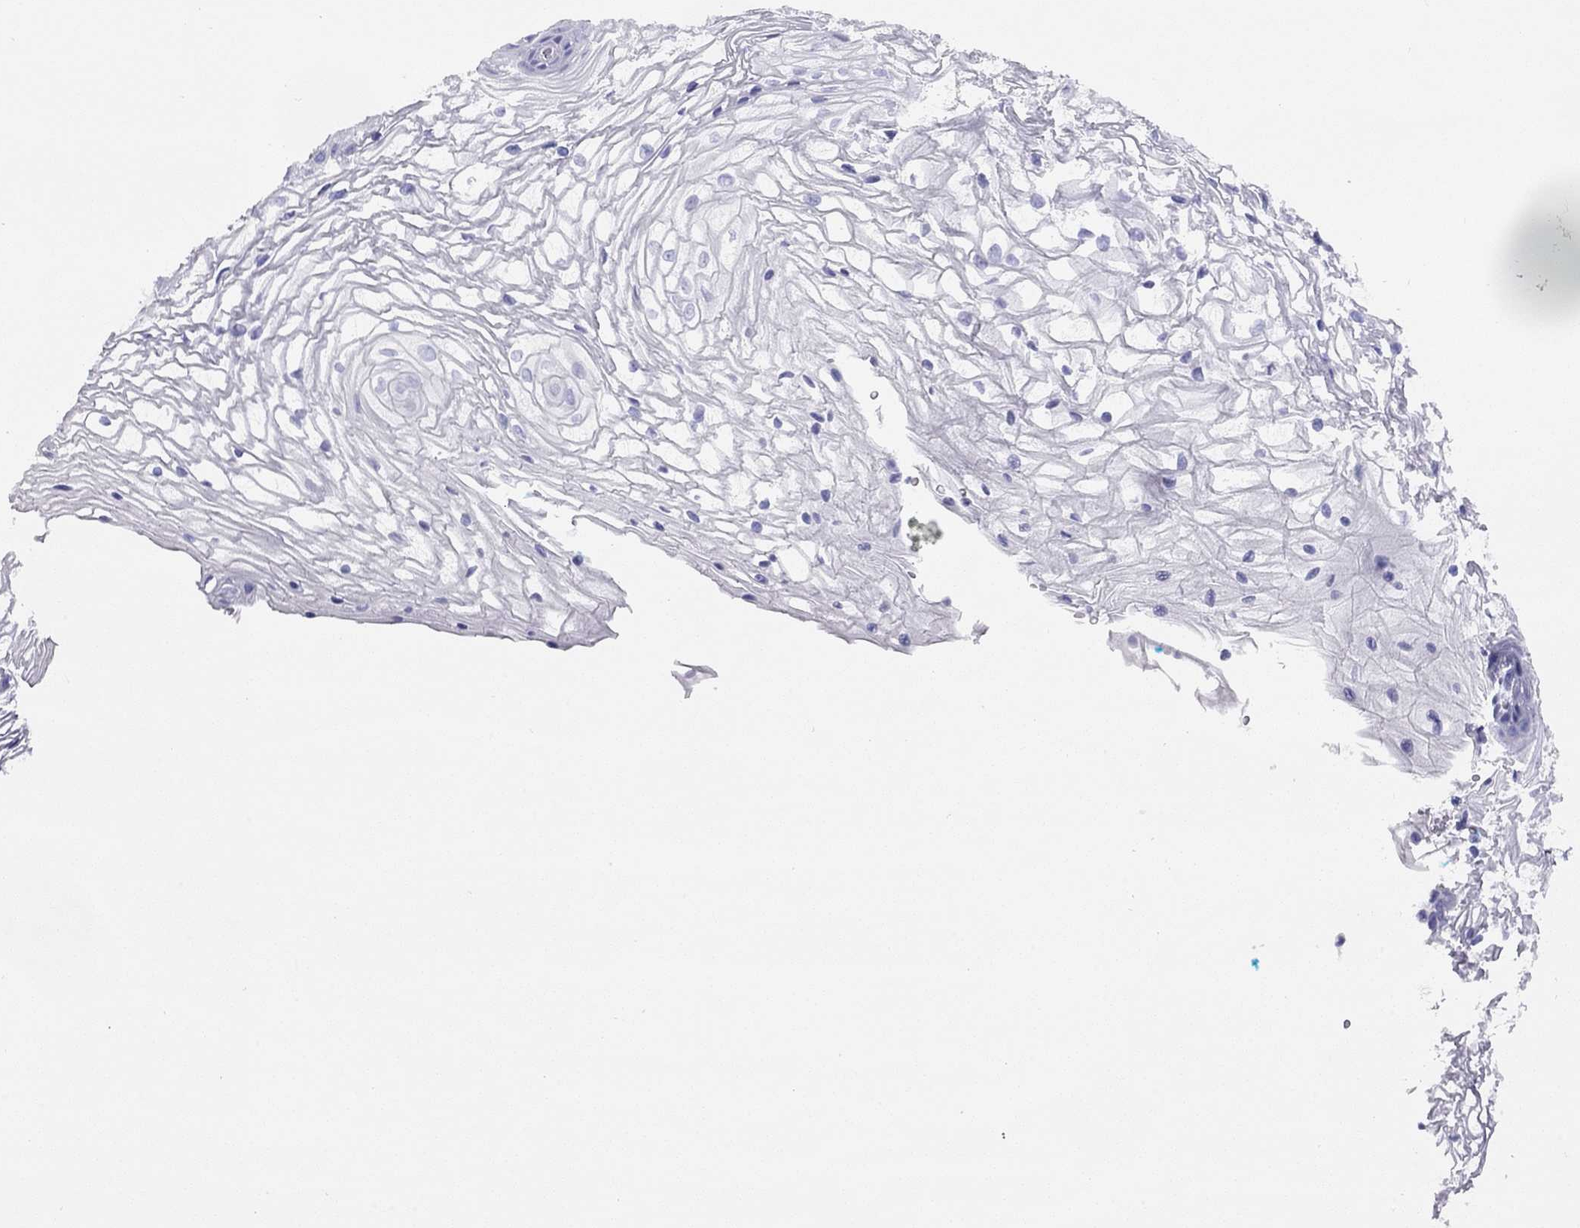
{"staining": {"intensity": "negative", "quantity": "none", "location": "none"}, "tissue": "vagina", "cell_type": "Squamous epithelial cells", "image_type": "normal", "snomed": [{"axis": "morphology", "description": "Normal tissue, NOS"}, {"axis": "topography", "description": "Vagina"}], "caption": "Vagina was stained to show a protein in brown. There is no significant expression in squamous epithelial cells. The staining was performed using DAB to visualize the protein expression in brown, while the nuclei were stained in blue with hematoxylin (Magnification: 20x).", "gene": "LRIT2", "patient": {"sex": "female", "age": 34}}